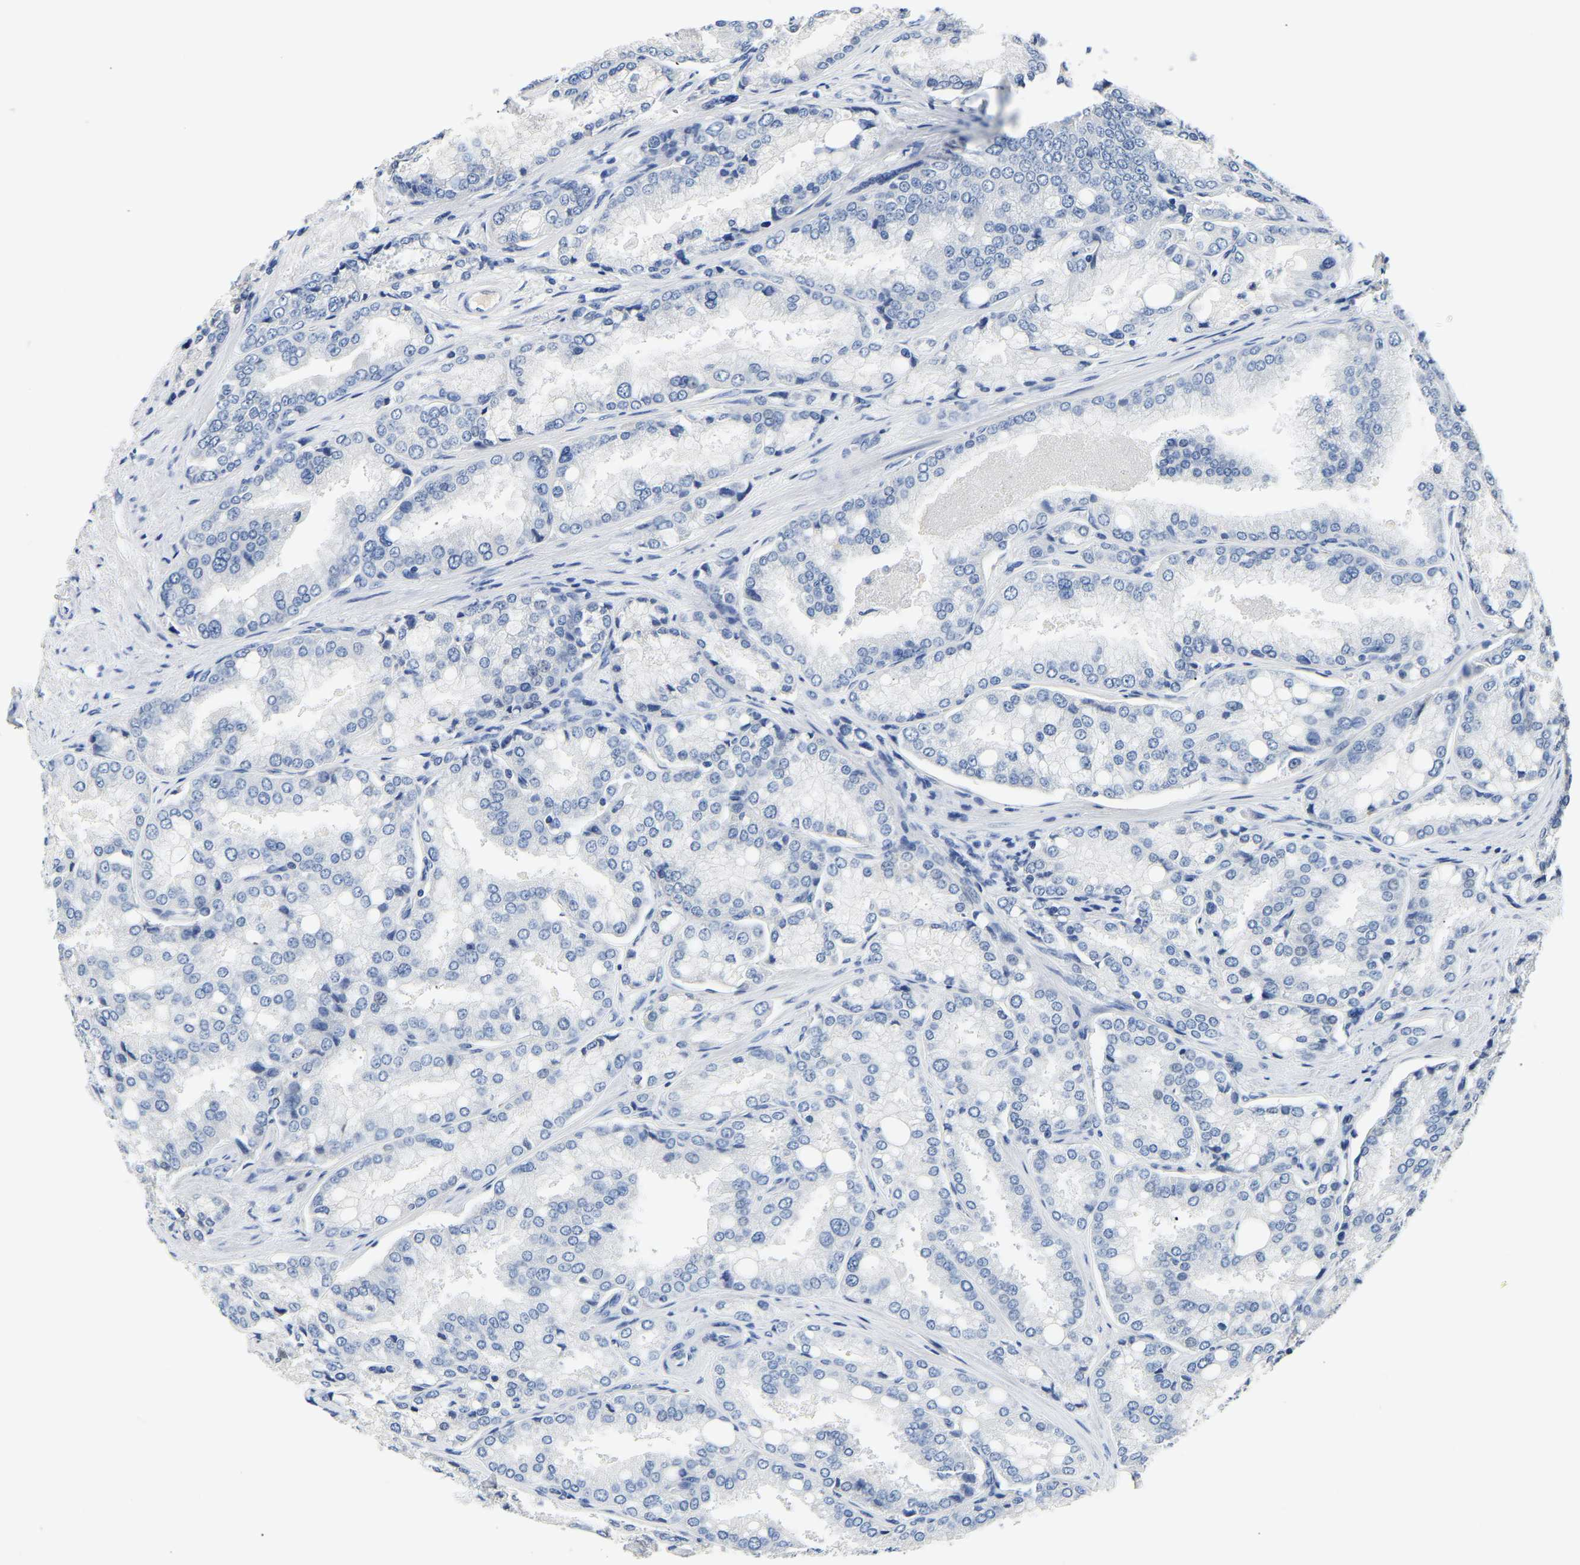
{"staining": {"intensity": "negative", "quantity": "none", "location": "none"}, "tissue": "prostate cancer", "cell_type": "Tumor cells", "image_type": "cancer", "snomed": [{"axis": "morphology", "description": "Adenocarcinoma, High grade"}, {"axis": "topography", "description": "Prostate"}], "caption": "Tumor cells show no significant staining in prostate adenocarcinoma (high-grade).", "gene": "PCK2", "patient": {"sex": "male", "age": 50}}